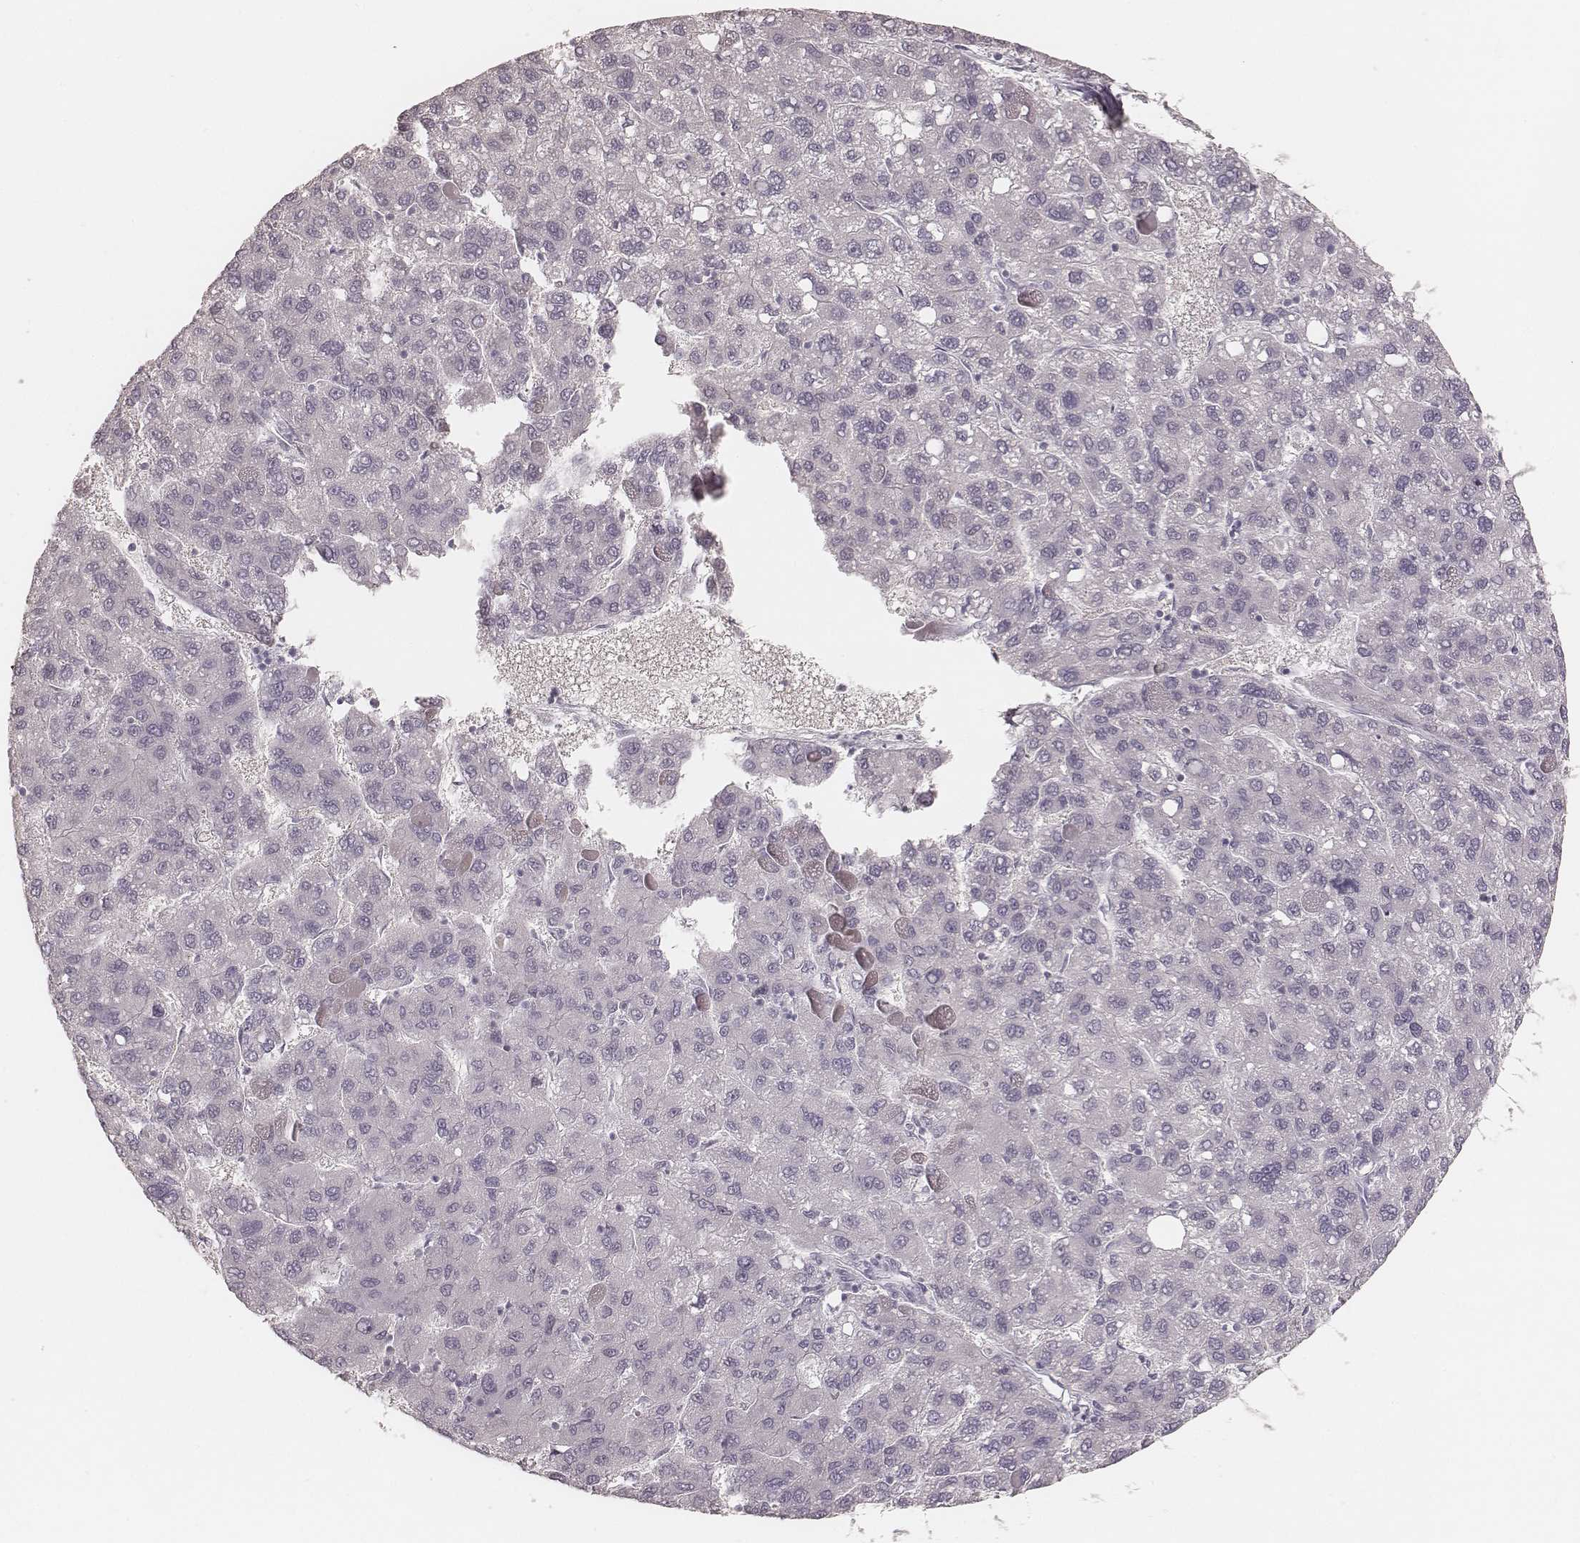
{"staining": {"intensity": "negative", "quantity": "none", "location": "none"}, "tissue": "liver cancer", "cell_type": "Tumor cells", "image_type": "cancer", "snomed": [{"axis": "morphology", "description": "Carcinoma, Hepatocellular, NOS"}, {"axis": "topography", "description": "Liver"}], "caption": "Tumor cells show no significant staining in hepatocellular carcinoma (liver).", "gene": "KRT26", "patient": {"sex": "female", "age": 82}}